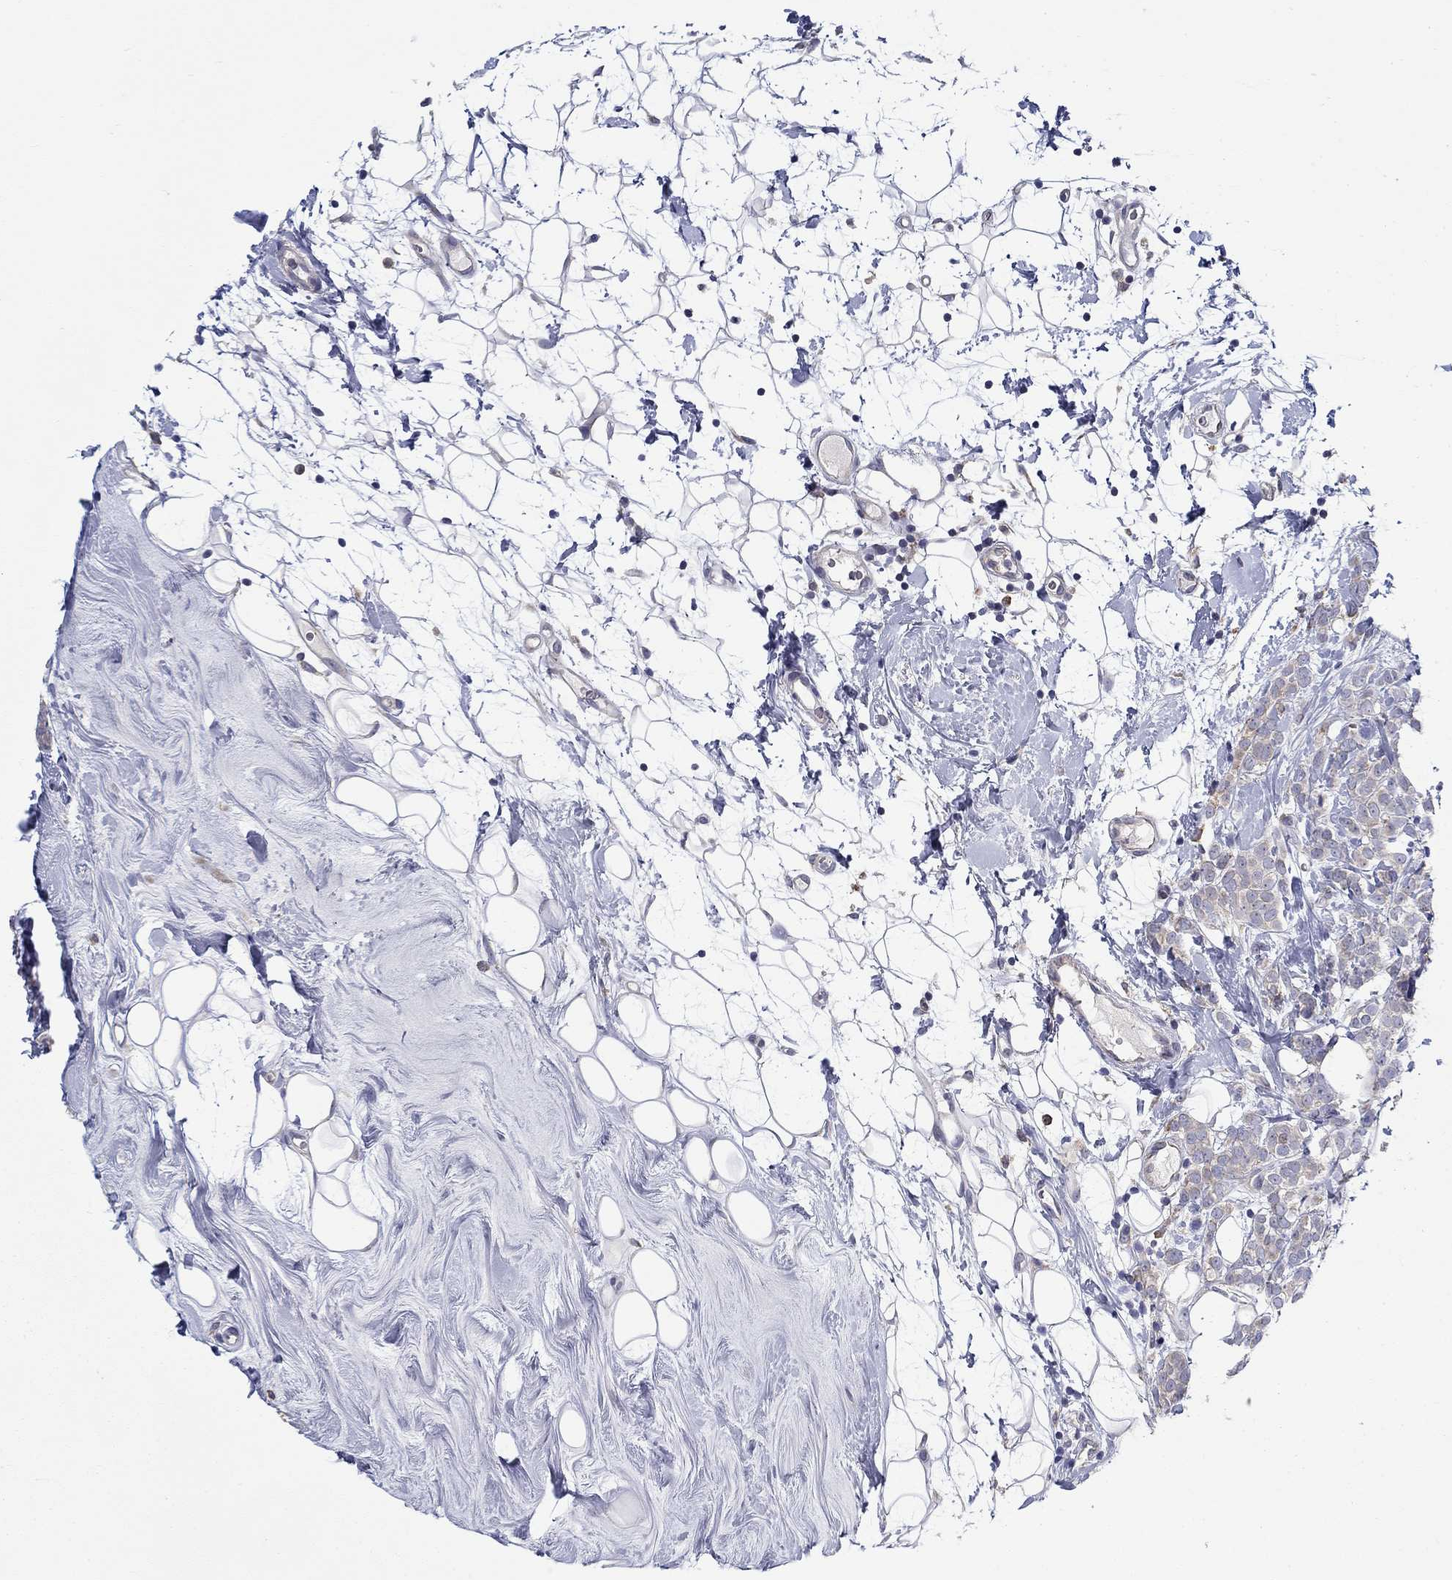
{"staining": {"intensity": "weak", "quantity": "<25%", "location": "cytoplasmic/membranous"}, "tissue": "breast cancer", "cell_type": "Tumor cells", "image_type": "cancer", "snomed": [{"axis": "morphology", "description": "Lobular carcinoma"}, {"axis": "topography", "description": "Breast"}], "caption": "High magnification brightfield microscopy of breast cancer (lobular carcinoma) stained with DAB (brown) and counterstained with hematoxylin (blue): tumor cells show no significant positivity. (Brightfield microscopy of DAB immunohistochemistry at high magnification).", "gene": "QRFPR", "patient": {"sex": "female", "age": 49}}